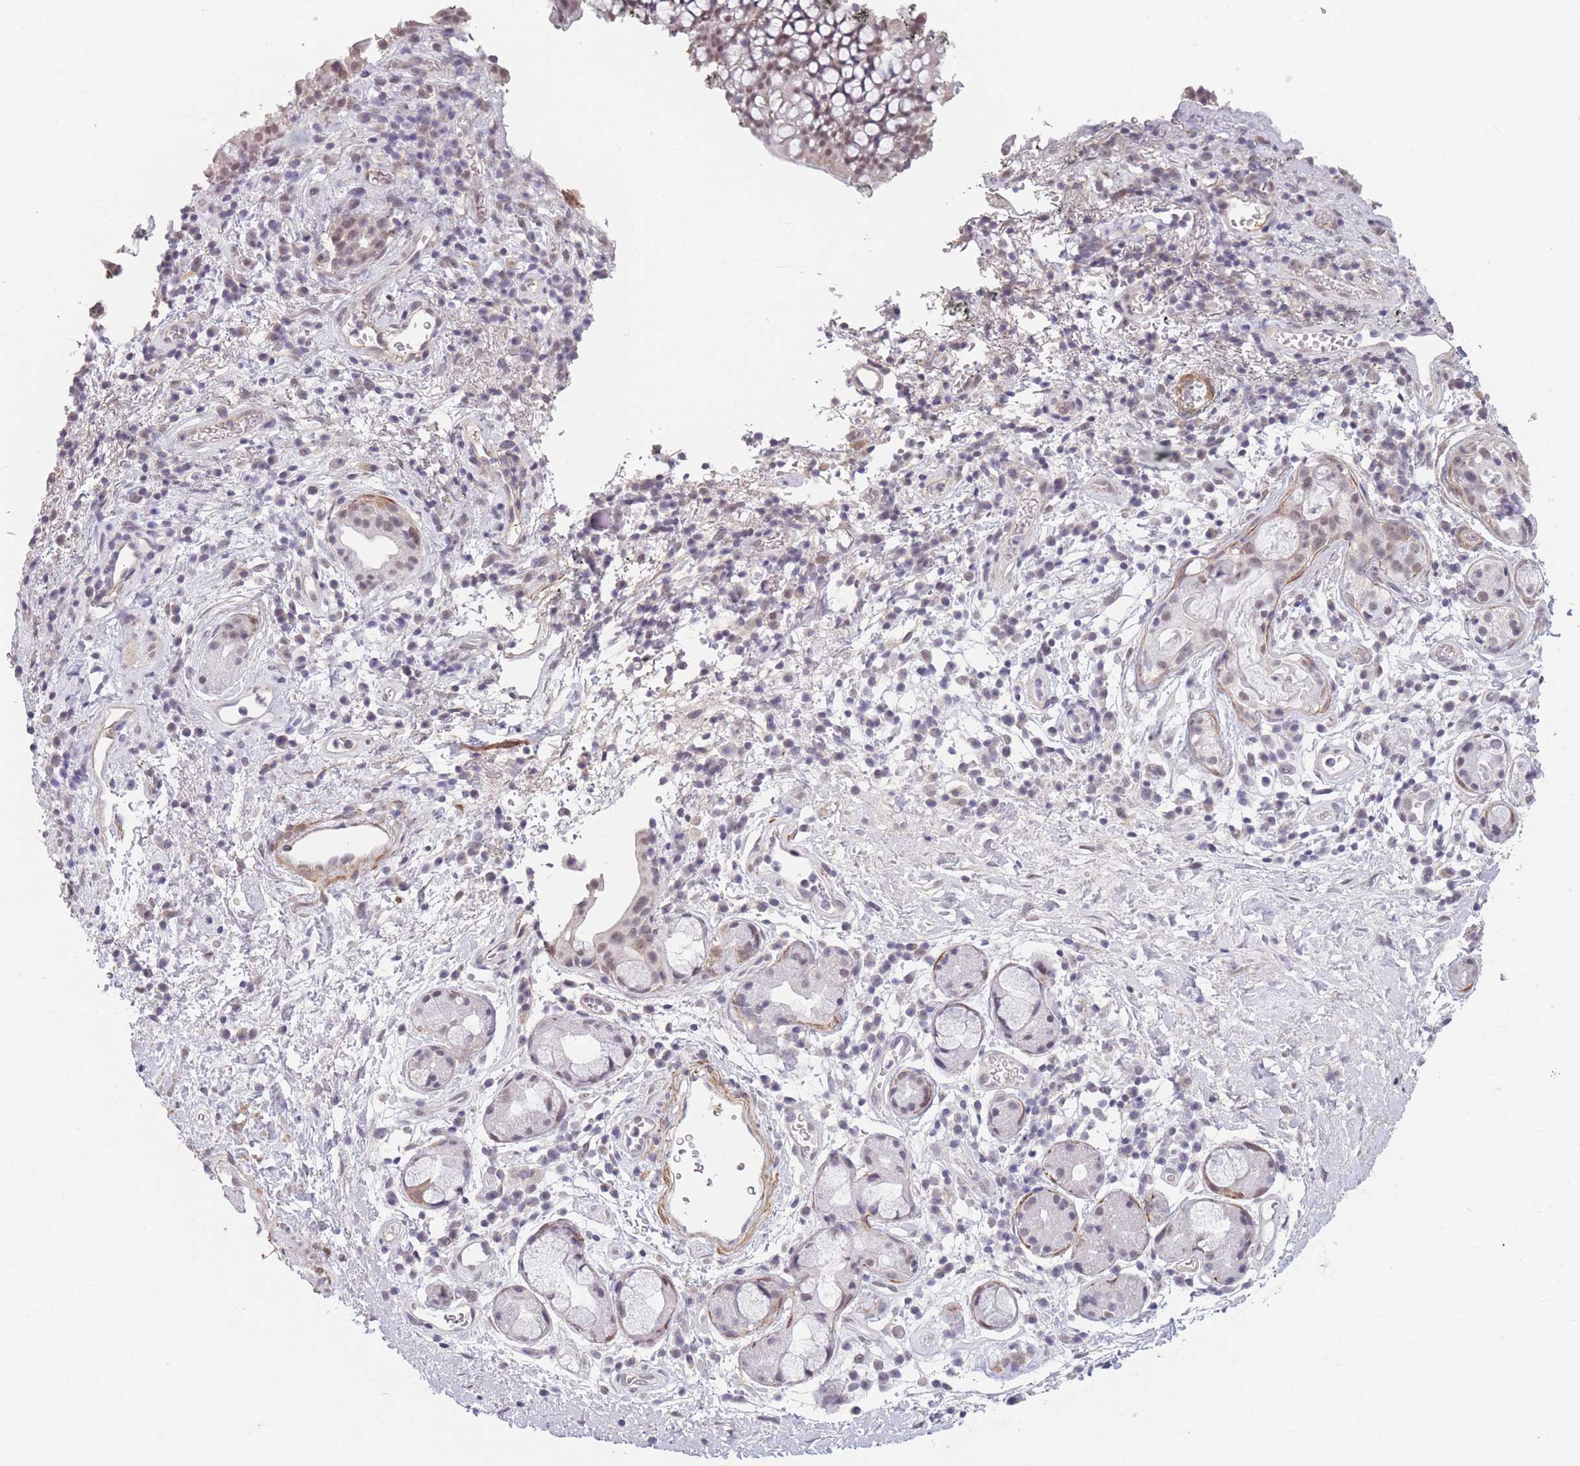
{"staining": {"intensity": "moderate", "quantity": "<25%", "location": "nuclear"}, "tissue": "nasopharynx", "cell_type": "Respiratory epithelial cells", "image_type": "normal", "snomed": [{"axis": "morphology", "description": "Normal tissue, NOS"}, {"axis": "morphology", "description": "Squamous cell carcinoma, NOS"}, {"axis": "topography", "description": "Nasopharynx"}, {"axis": "topography", "description": "Head-Neck"}], "caption": "Moderate nuclear protein positivity is seen in approximately <25% of respiratory epithelial cells in nasopharynx.", "gene": "SIN3B", "patient": {"sex": "male", "age": 85}}